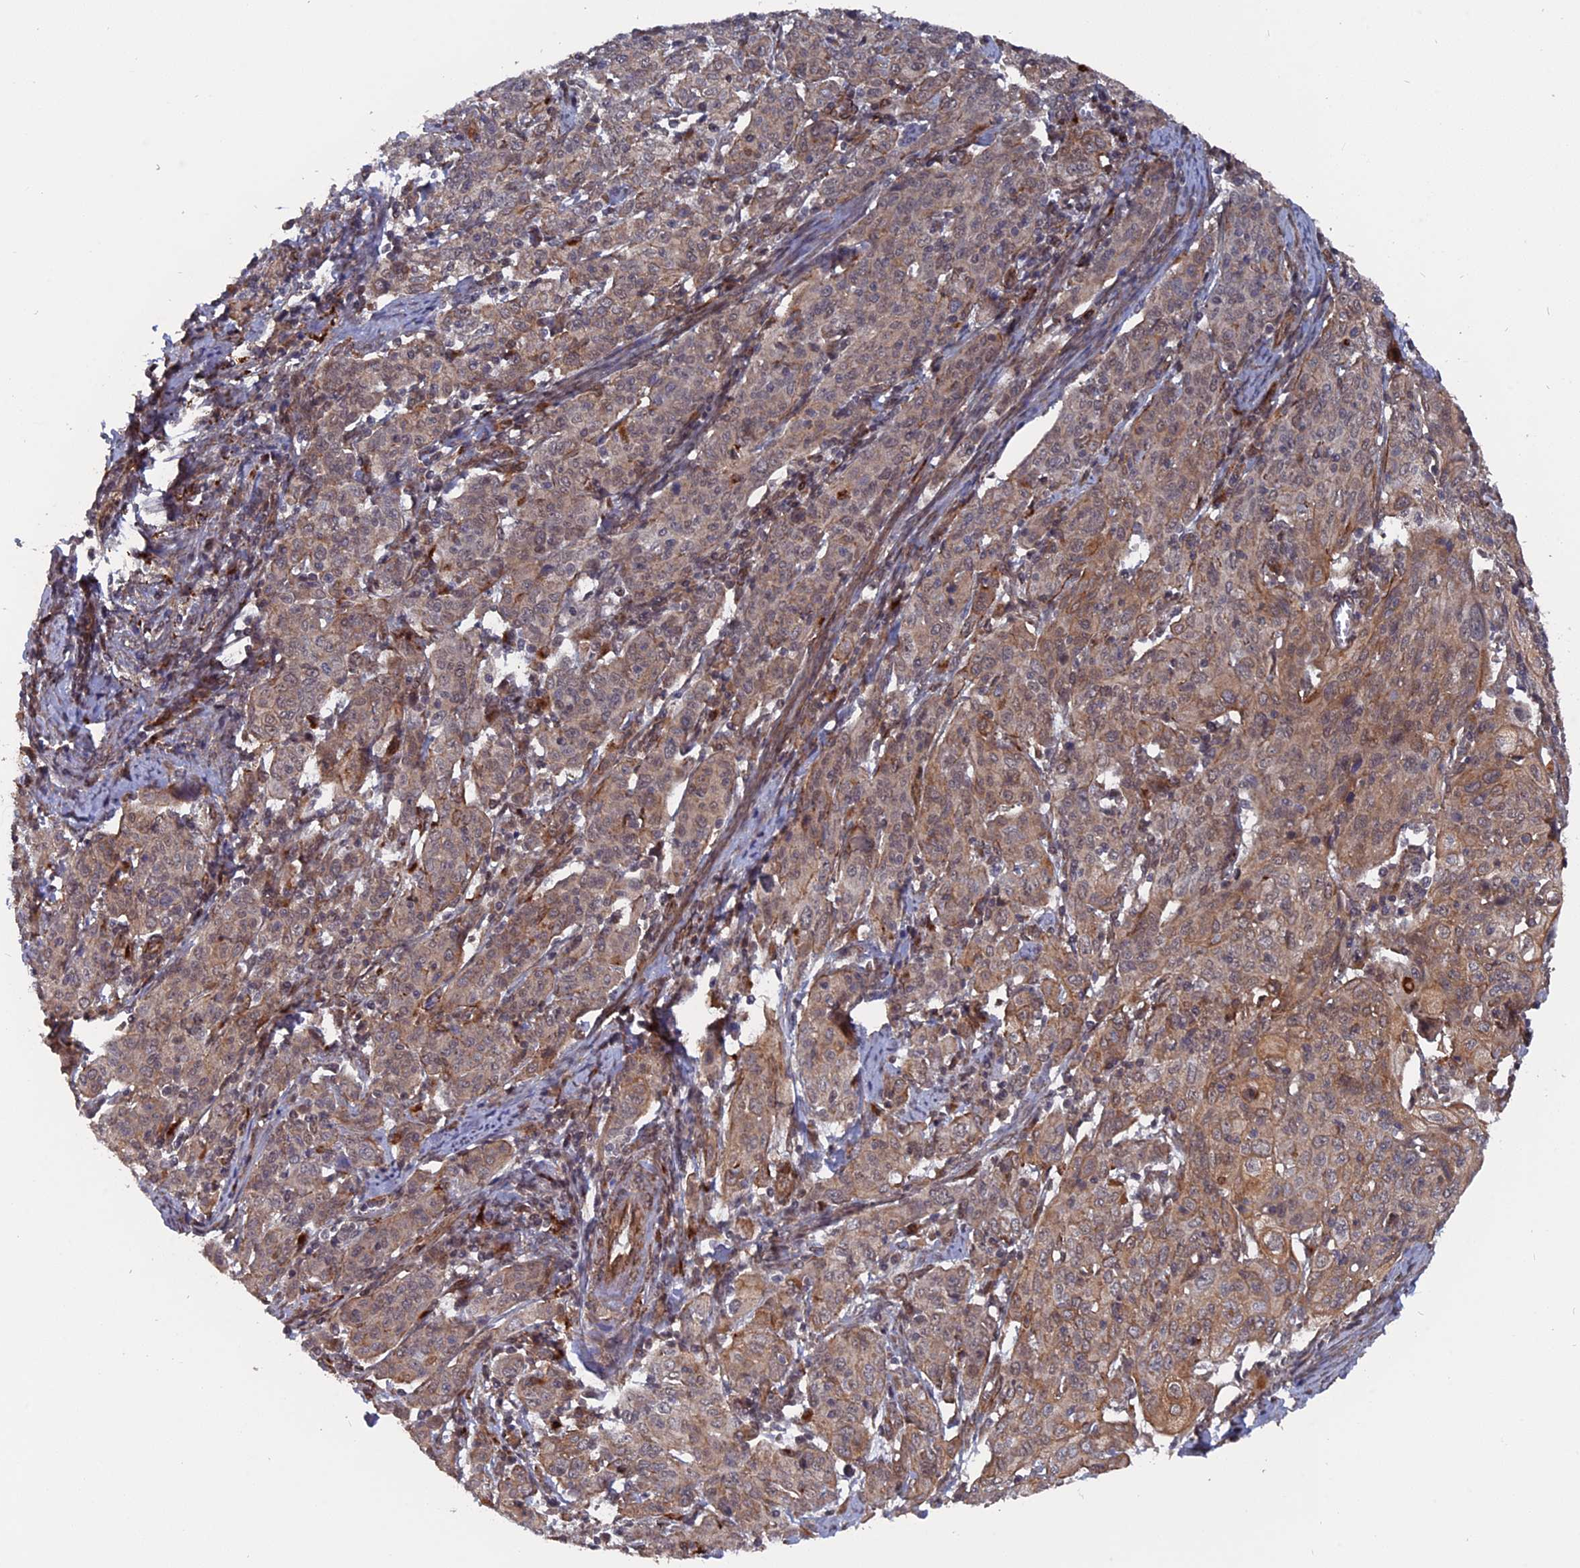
{"staining": {"intensity": "weak", "quantity": "25%-75%", "location": "cytoplasmic/membranous"}, "tissue": "cervical cancer", "cell_type": "Tumor cells", "image_type": "cancer", "snomed": [{"axis": "morphology", "description": "Squamous cell carcinoma, NOS"}, {"axis": "topography", "description": "Cervix"}], "caption": "Brown immunohistochemical staining in squamous cell carcinoma (cervical) shows weak cytoplasmic/membranous staining in about 25%-75% of tumor cells. (brown staining indicates protein expression, while blue staining denotes nuclei).", "gene": "NOSIP", "patient": {"sex": "female", "age": 67}}